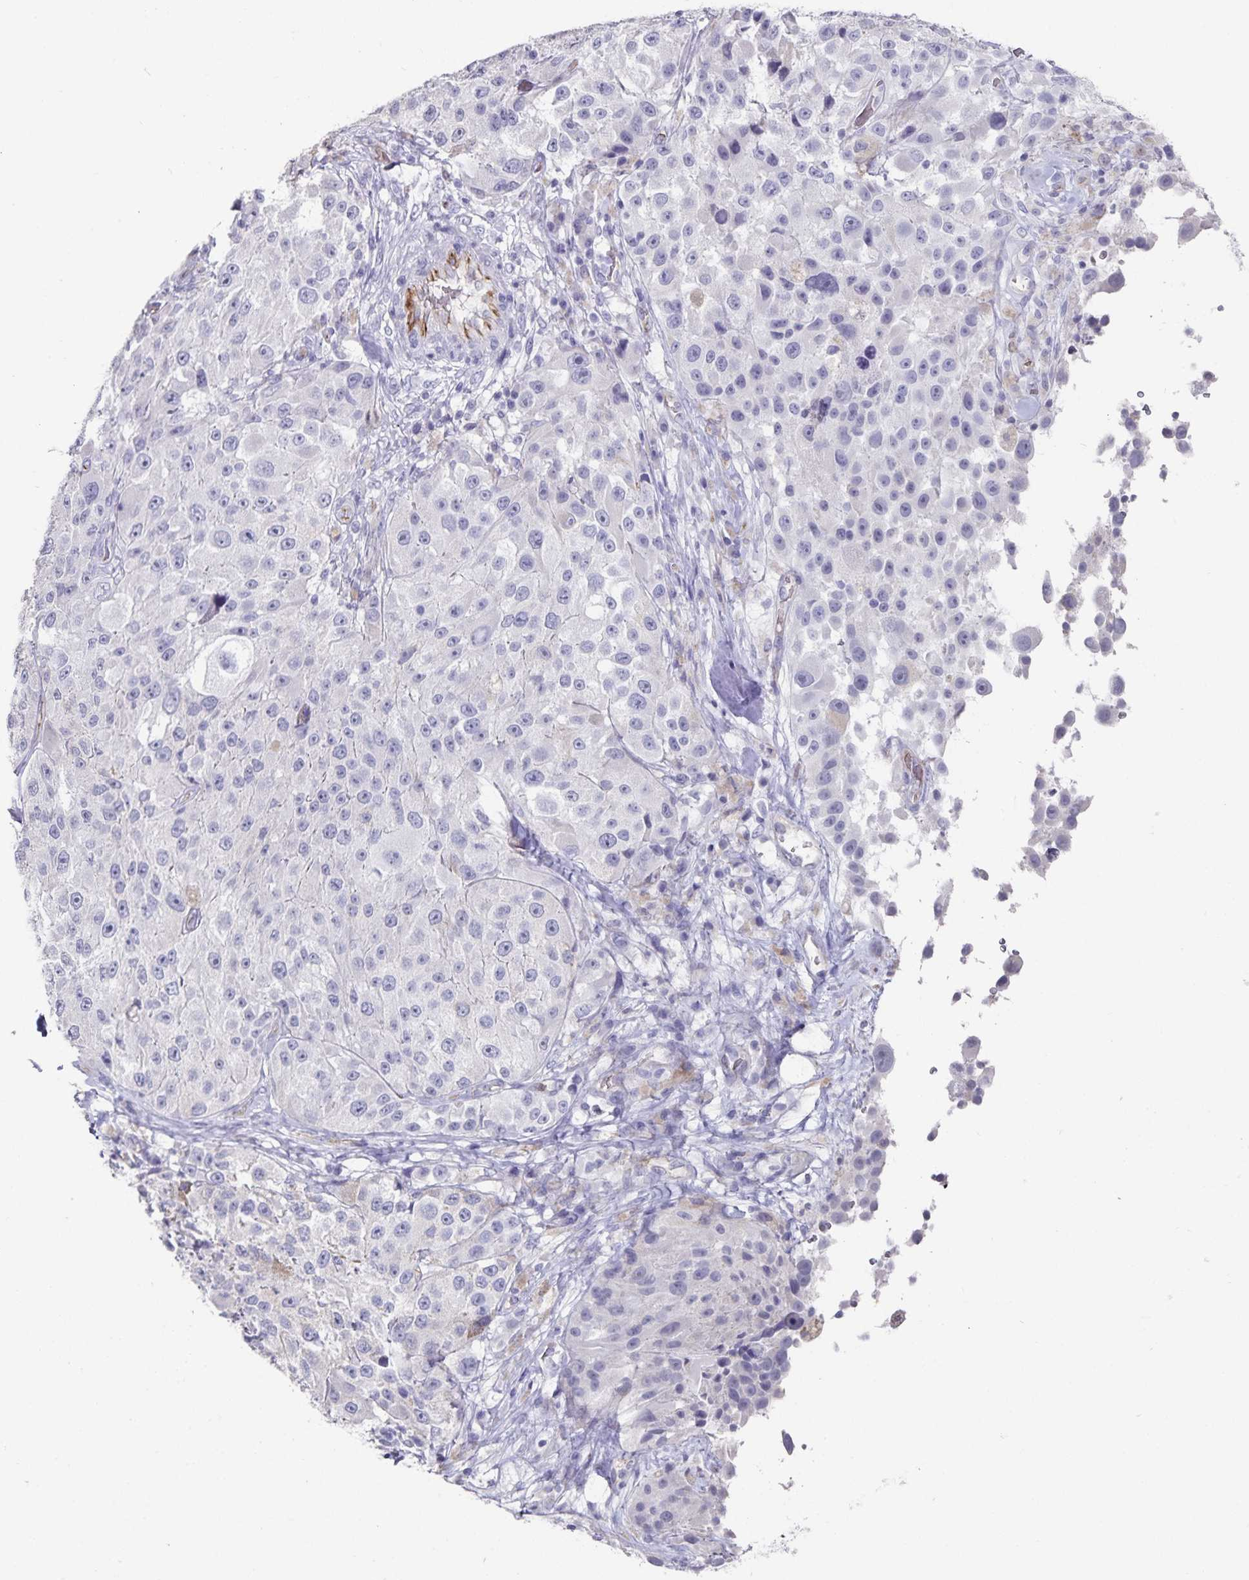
{"staining": {"intensity": "negative", "quantity": "none", "location": "none"}, "tissue": "melanoma", "cell_type": "Tumor cells", "image_type": "cancer", "snomed": [{"axis": "morphology", "description": "Malignant melanoma, Metastatic site"}, {"axis": "topography", "description": "Lymph node"}], "caption": "The photomicrograph reveals no significant positivity in tumor cells of malignant melanoma (metastatic site).", "gene": "PODXL", "patient": {"sex": "male", "age": 62}}